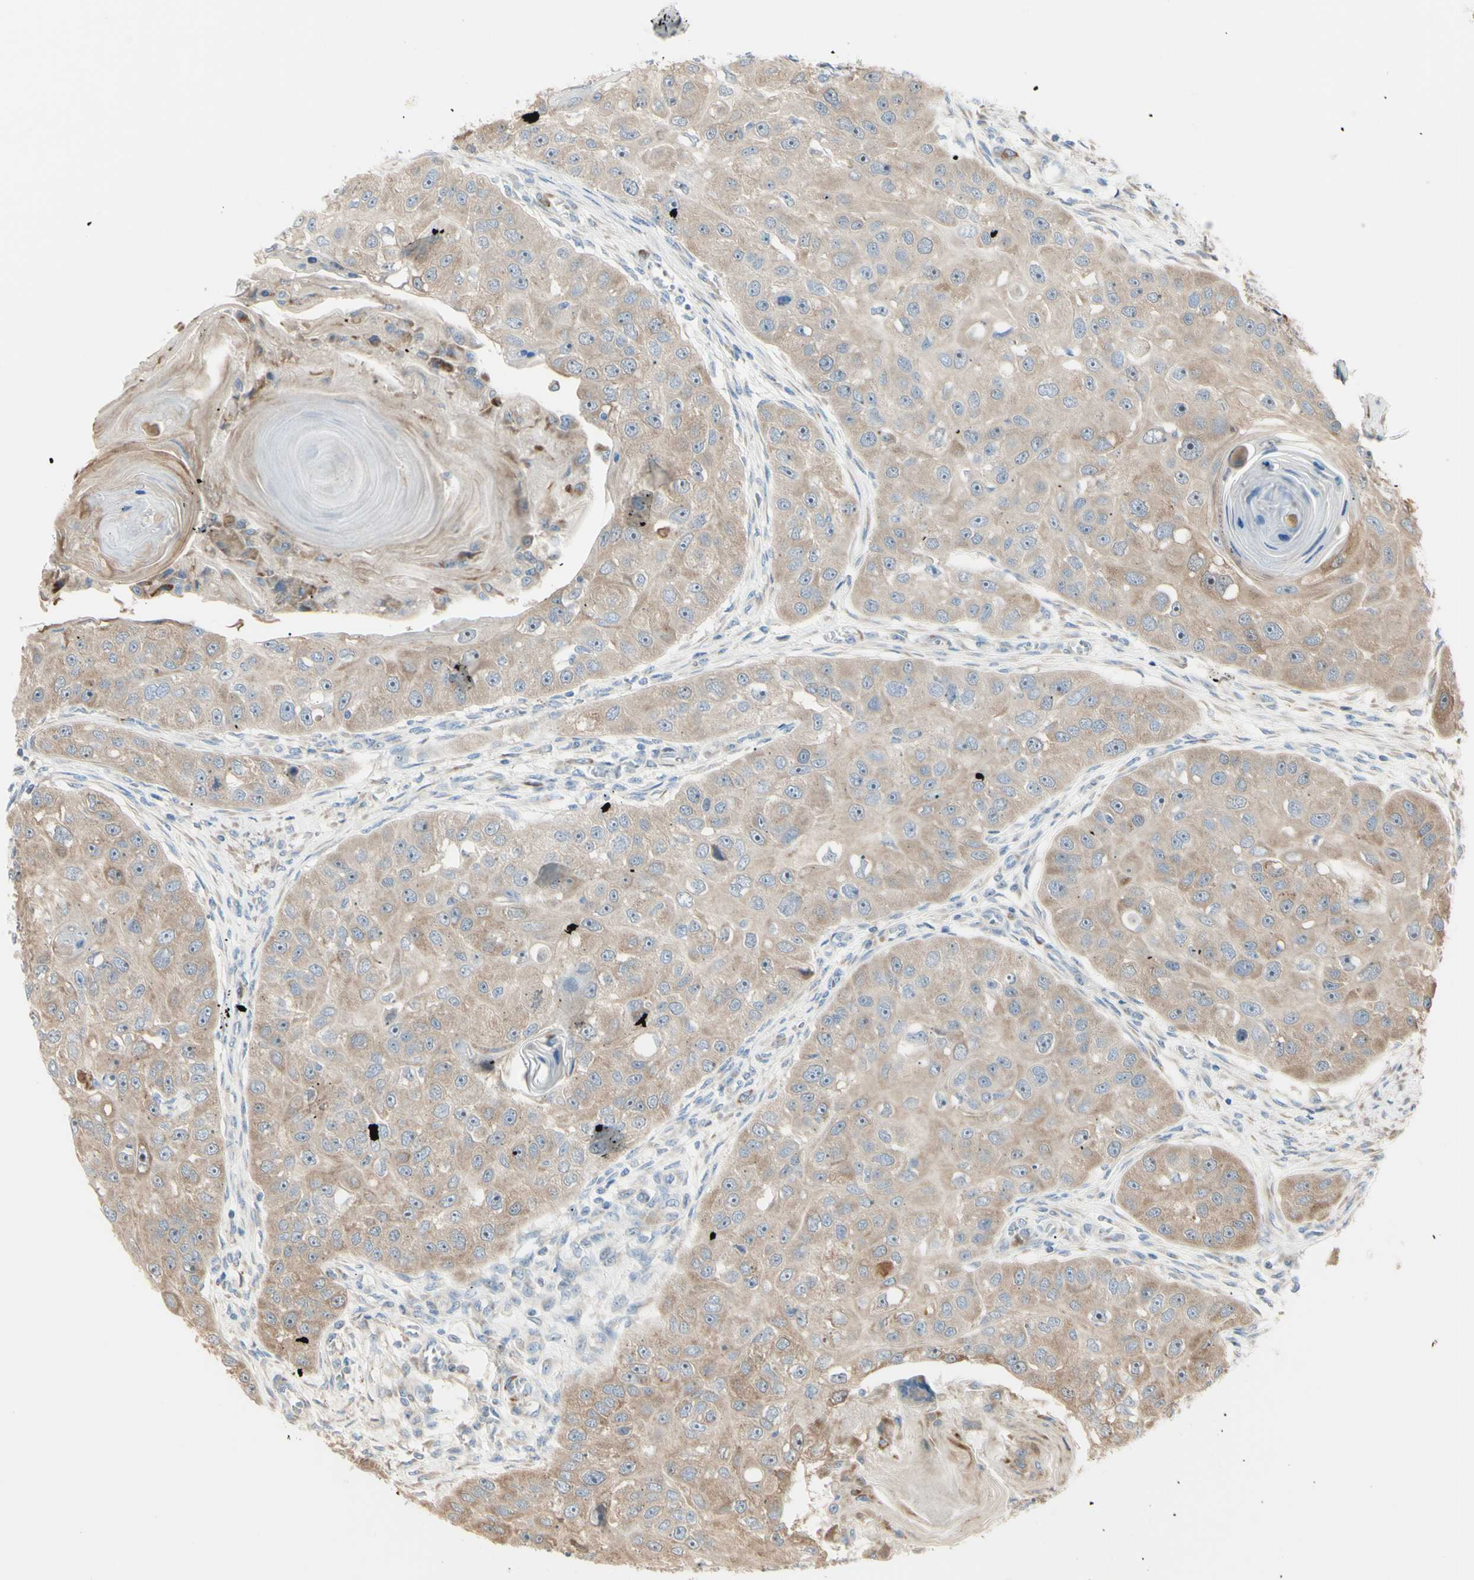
{"staining": {"intensity": "weak", "quantity": ">75%", "location": "cytoplasmic/membranous"}, "tissue": "head and neck cancer", "cell_type": "Tumor cells", "image_type": "cancer", "snomed": [{"axis": "morphology", "description": "Normal tissue, NOS"}, {"axis": "morphology", "description": "Squamous cell carcinoma, NOS"}, {"axis": "topography", "description": "Skeletal muscle"}, {"axis": "topography", "description": "Head-Neck"}], "caption": "A brown stain shows weak cytoplasmic/membranous expression of a protein in human squamous cell carcinoma (head and neck) tumor cells.", "gene": "EIF5A", "patient": {"sex": "male", "age": 51}}